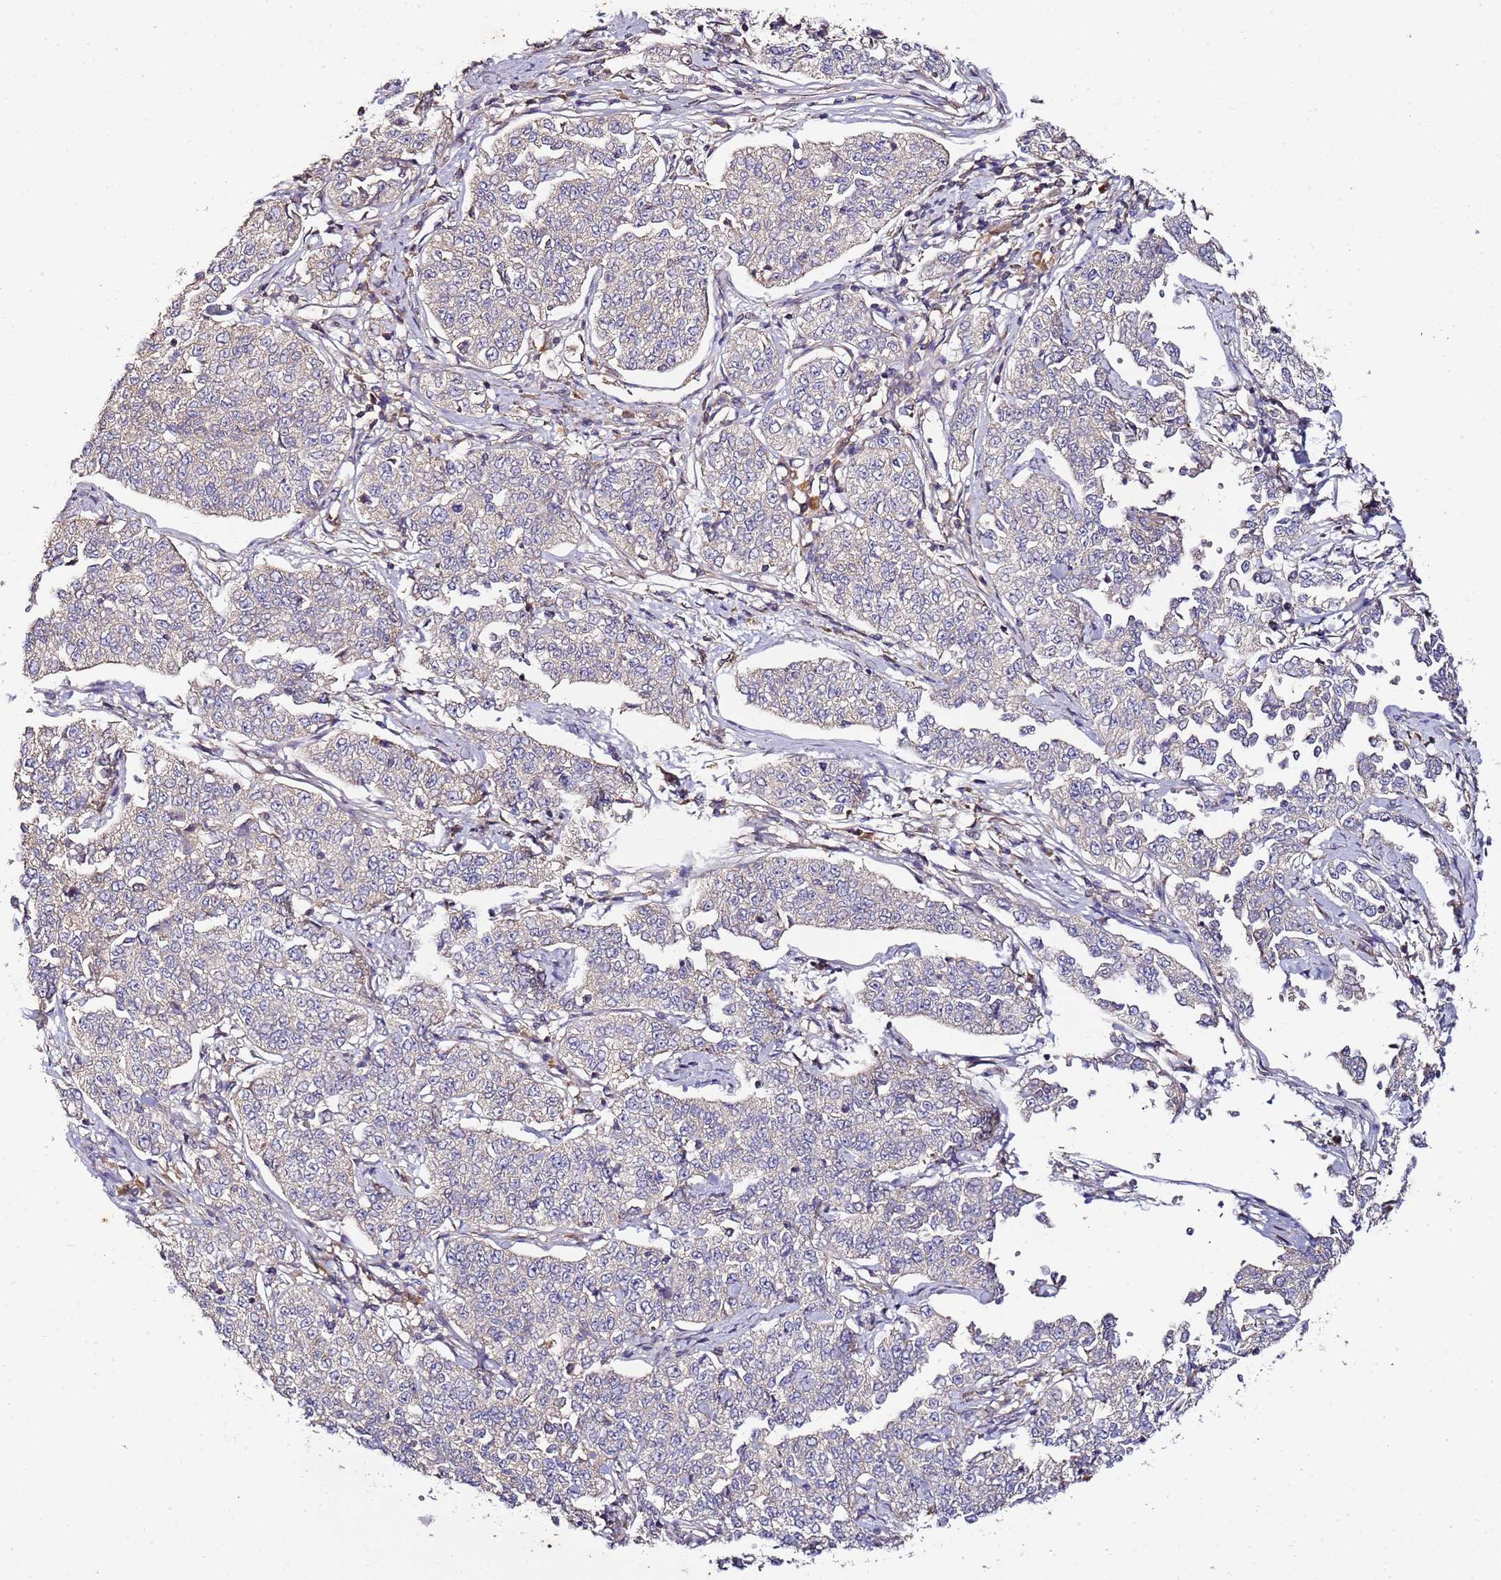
{"staining": {"intensity": "negative", "quantity": "none", "location": "none"}, "tissue": "cervical cancer", "cell_type": "Tumor cells", "image_type": "cancer", "snomed": [{"axis": "morphology", "description": "Squamous cell carcinoma, NOS"}, {"axis": "topography", "description": "Cervix"}], "caption": "A high-resolution micrograph shows immunohistochemistry (IHC) staining of cervical cancer (squamous cell carcinoma), which exhibits no significant staining in tumor cells.", "gene": "KRTAP21-3", "patient": {"sex": "female", "age": 35}}